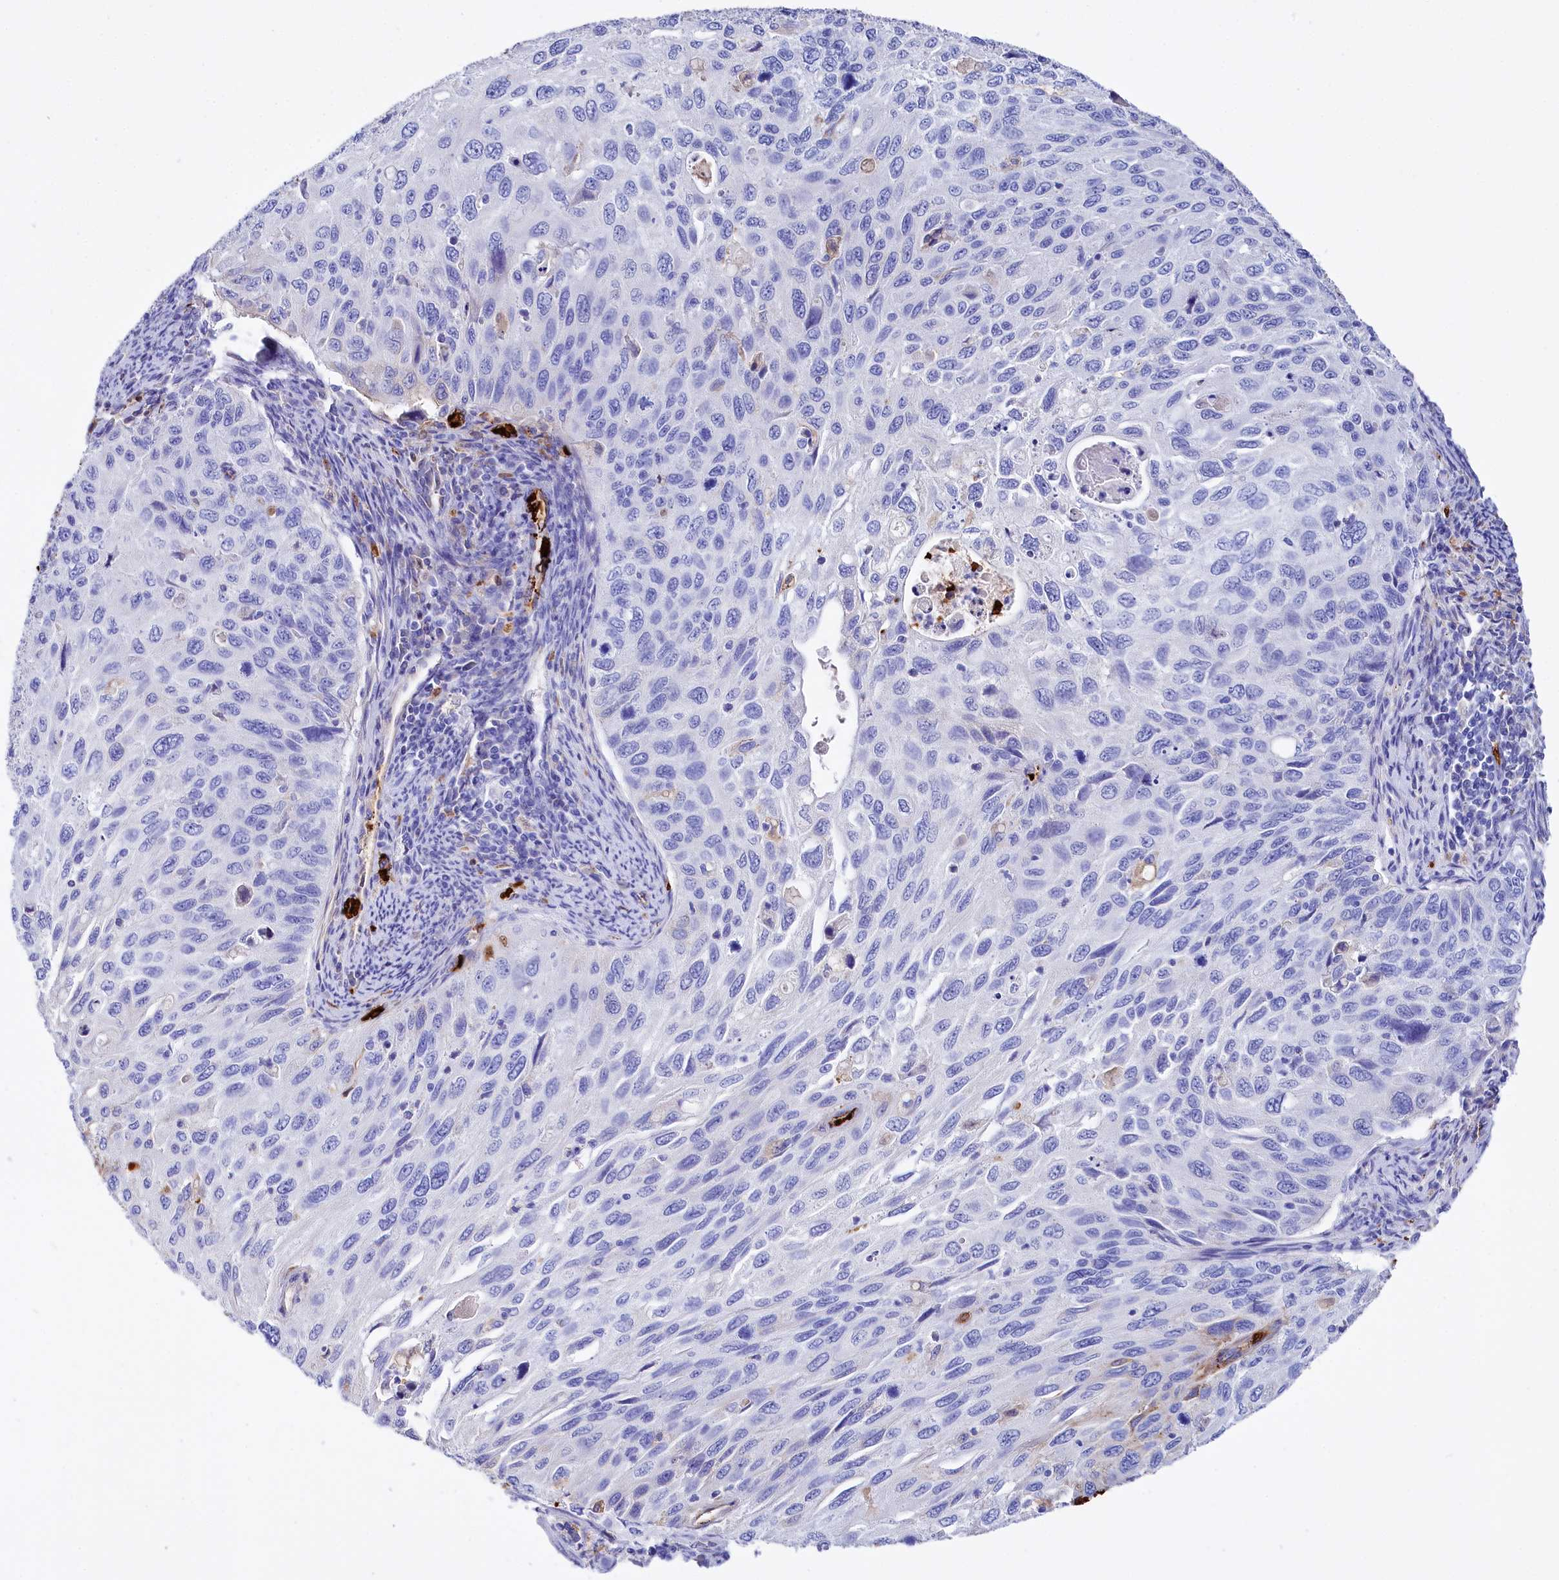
{"staining": {"intensity": "moderate", "quantity": "<25%", "location": "cytoplasmic/membranous"}, "tissue": "cervical cancer", "cell_type": "Tumor cells", "image_type": "cancer", "snomed": [{"axis": "morphology", "description": "Squamous cell carcinoma, NOS"}, {"axis": "topography", "description": "Cervix"}], "caption": "Immunohistochemistry (IHC) micrograph of neoplastic tissue: human cervical cancer (squamous cell carcinoma) stained using IHC exhibits low levels of moderate protein expression localized specifically in the cytoplasmic/membranous of tumor cells, appearing as a cytoplasmic/membranous brown color.", "gene": "RPUSD3", "patient": {"sex": "female", "age": 70}}